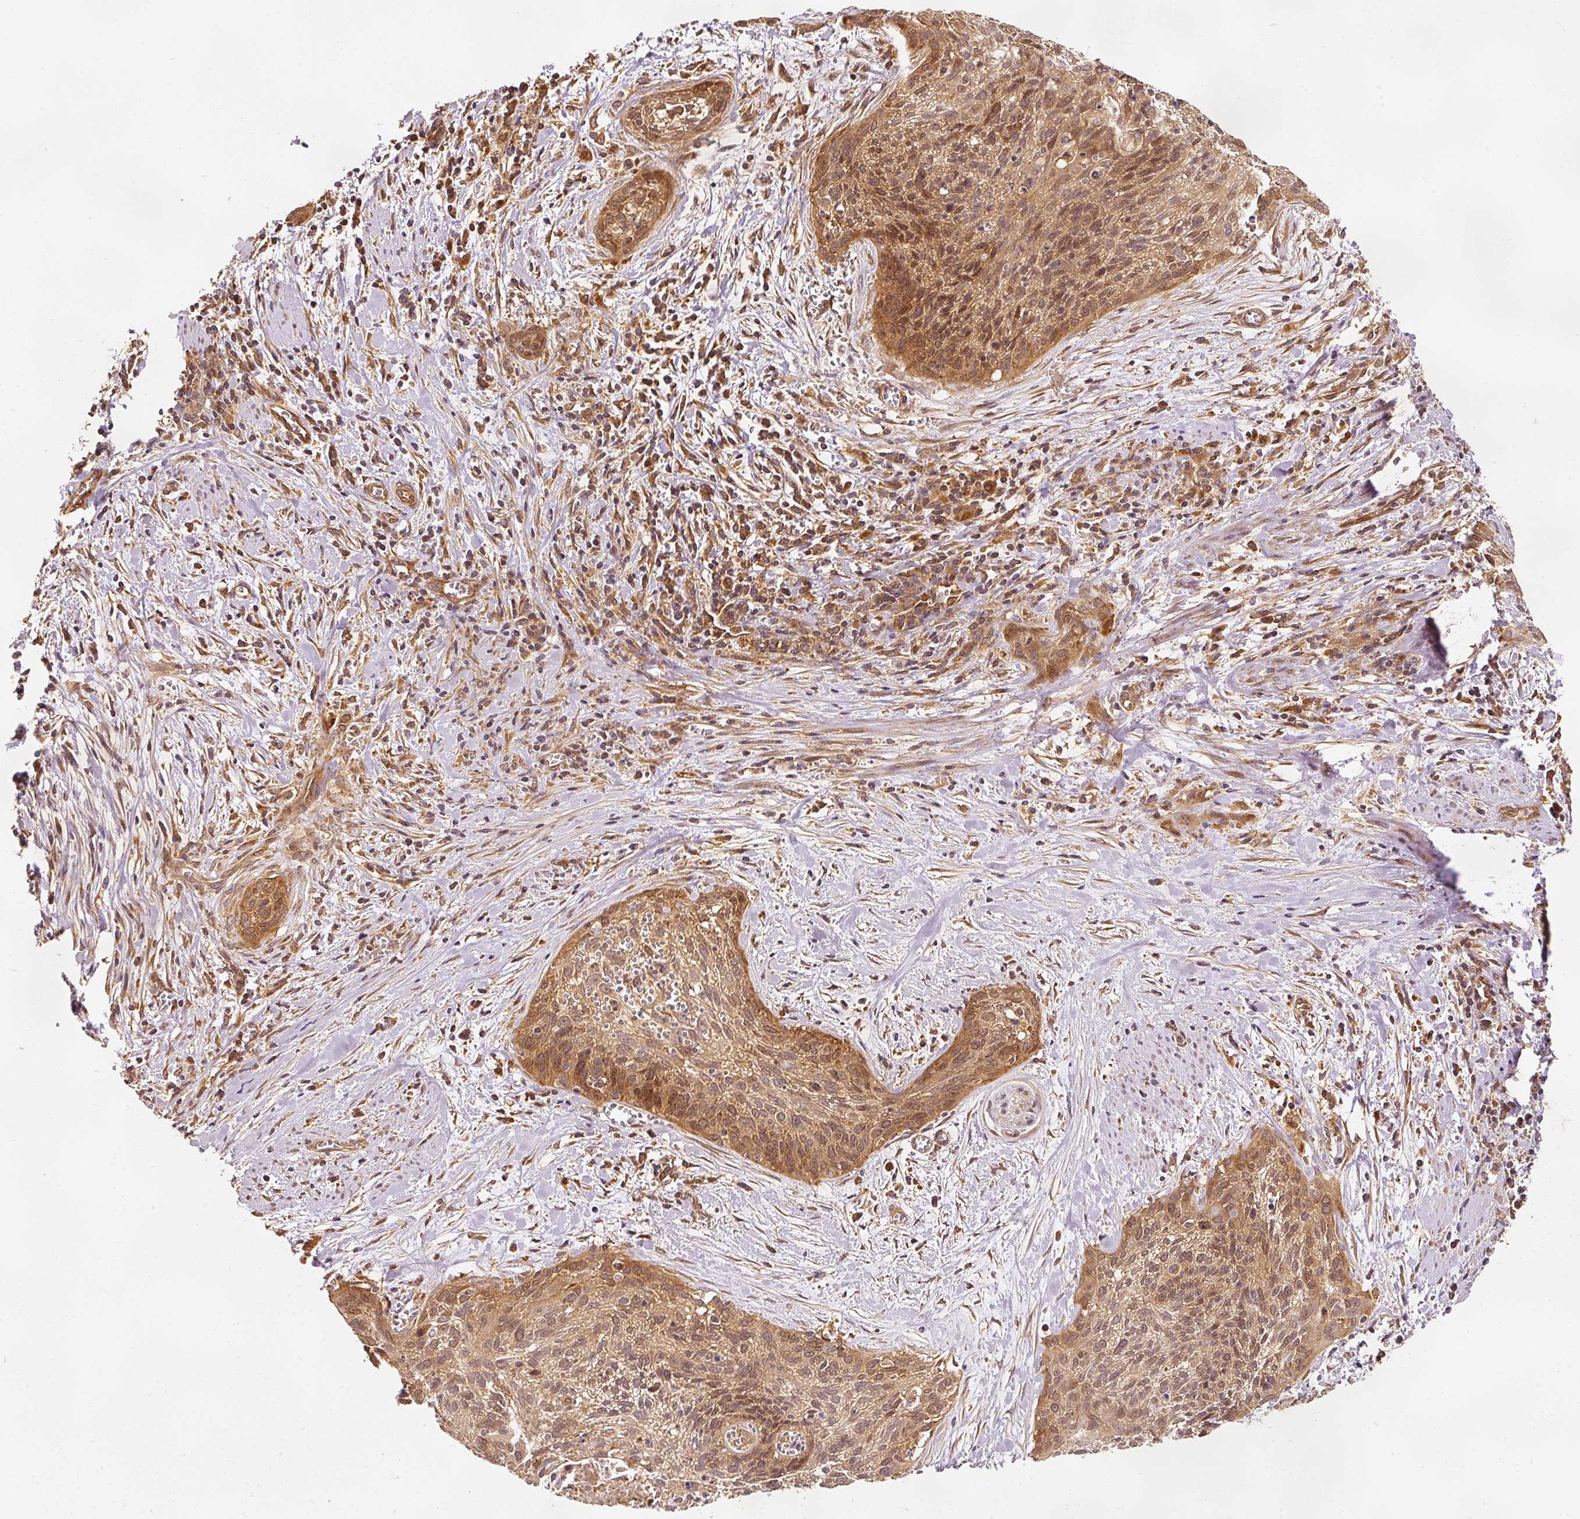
{"staining": {"intensity": "moderate", "quantity": ">75%", "location": "cytoplasmic/membranous"}, "tissue": "cervical cancer", "cell_type": "Tumor cells", "image_type": "cancer", "snomed": [{"axis": "morphology", "description": "Squamous cell carcinoma, NOS"}, {"axis": "topography", "description": "Cervix"}], "caption": "Immunohistochemistry (IHC) (DAB (3,3'-diaminobenzidine)) staining of human cervical cancer shows moderate cytoplasmic/membranous protein expression in approximately >75% of tumor cells.", "gene": "EIF3B", "patient": {"sex": "female", "age": 55}}